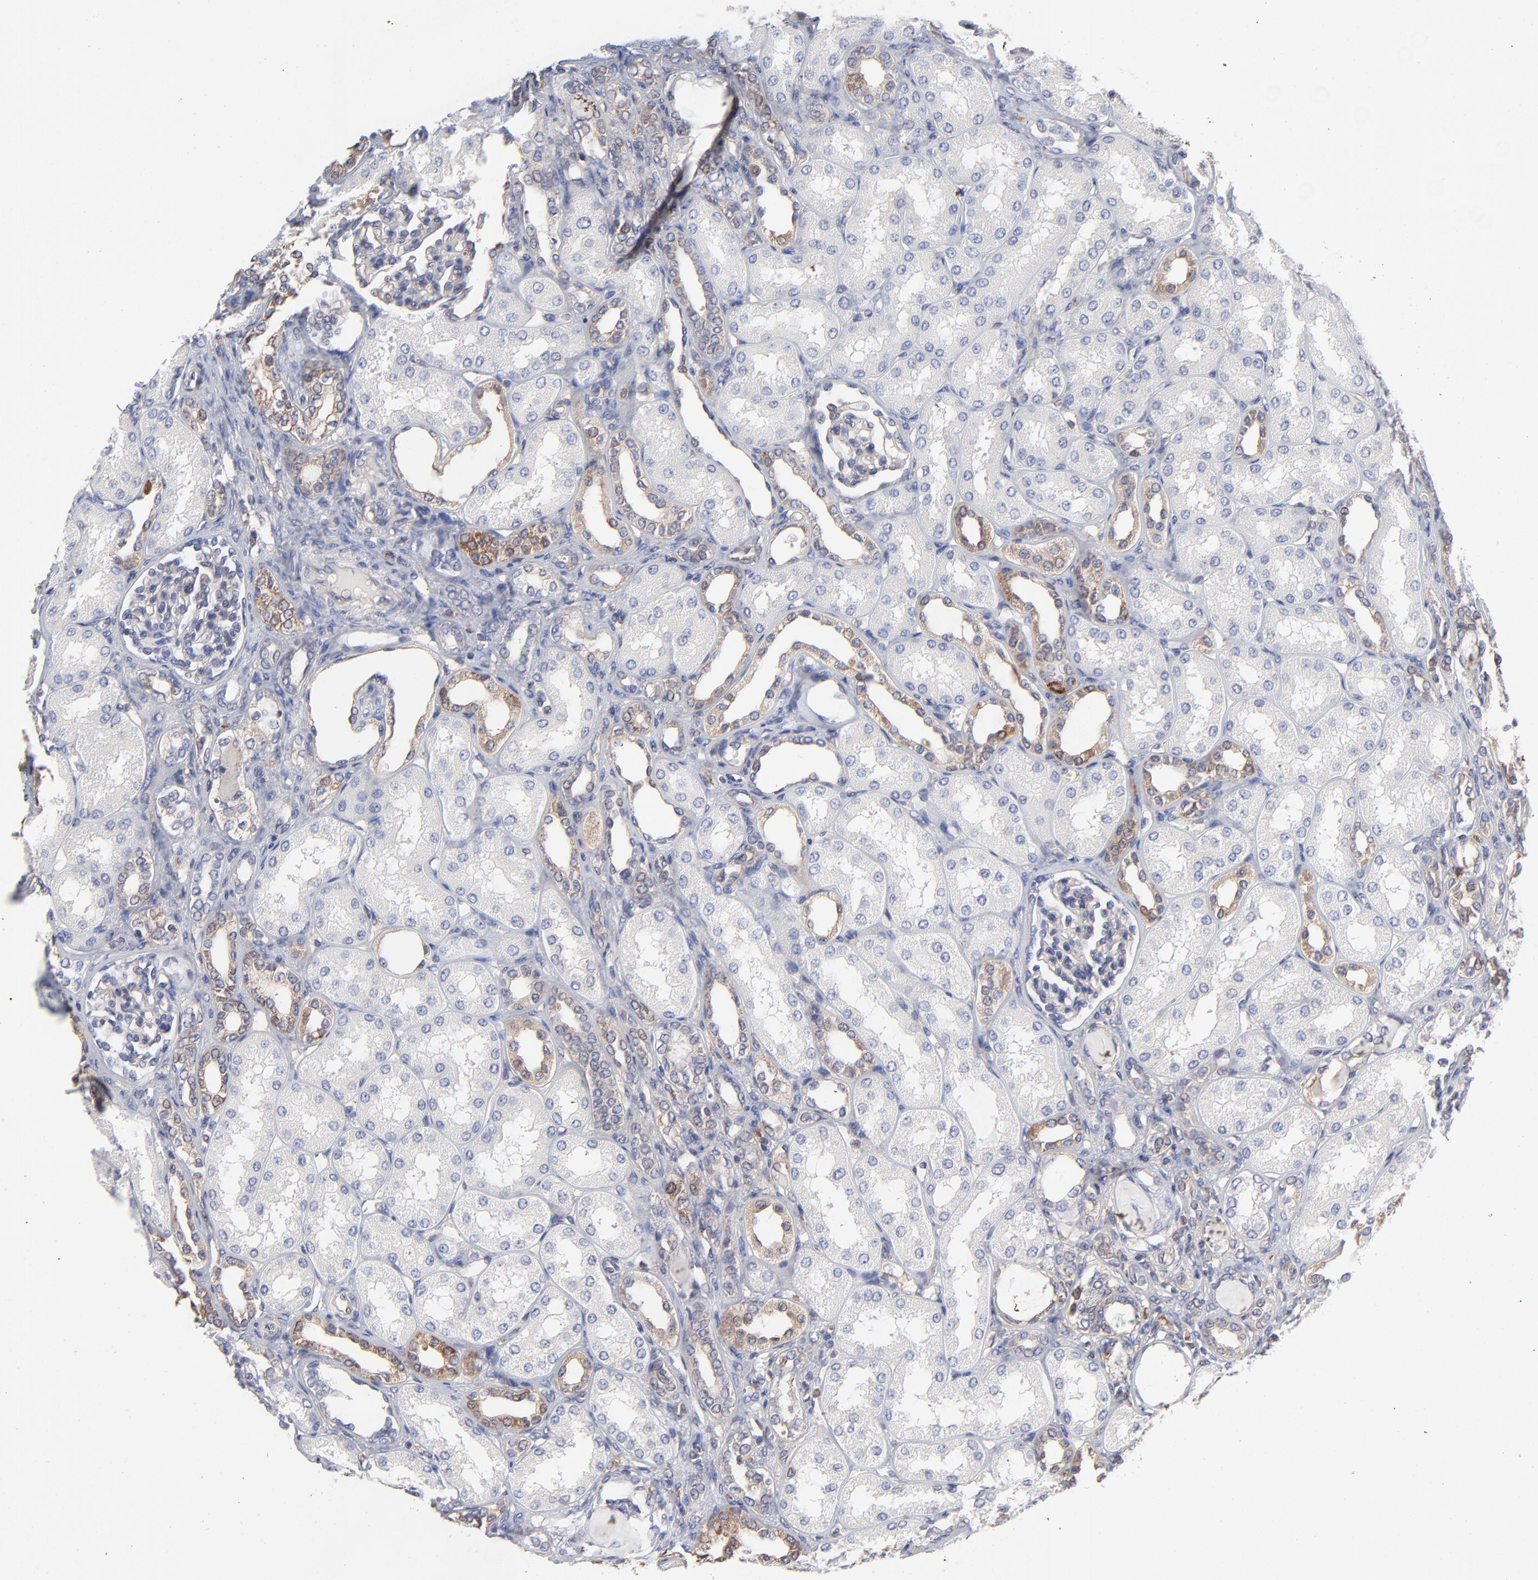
{"staining": {"intensity": "negative", "quantity": "none", "location": "none"}, "tissue": "kidney", "cell_type": "Cells in glomeruli", "image_type": "normal", "snomed": [{"axis": "morphology", "description": "Normal tissue, NOS"}, {"axis": "topography", "description": "Kidney"}], "caption": "Image shows no protein expression in cells in glomeruli of benign kidney.", "gene": "NFKBIA", "patient": {"sex": "male", "age": 7}}